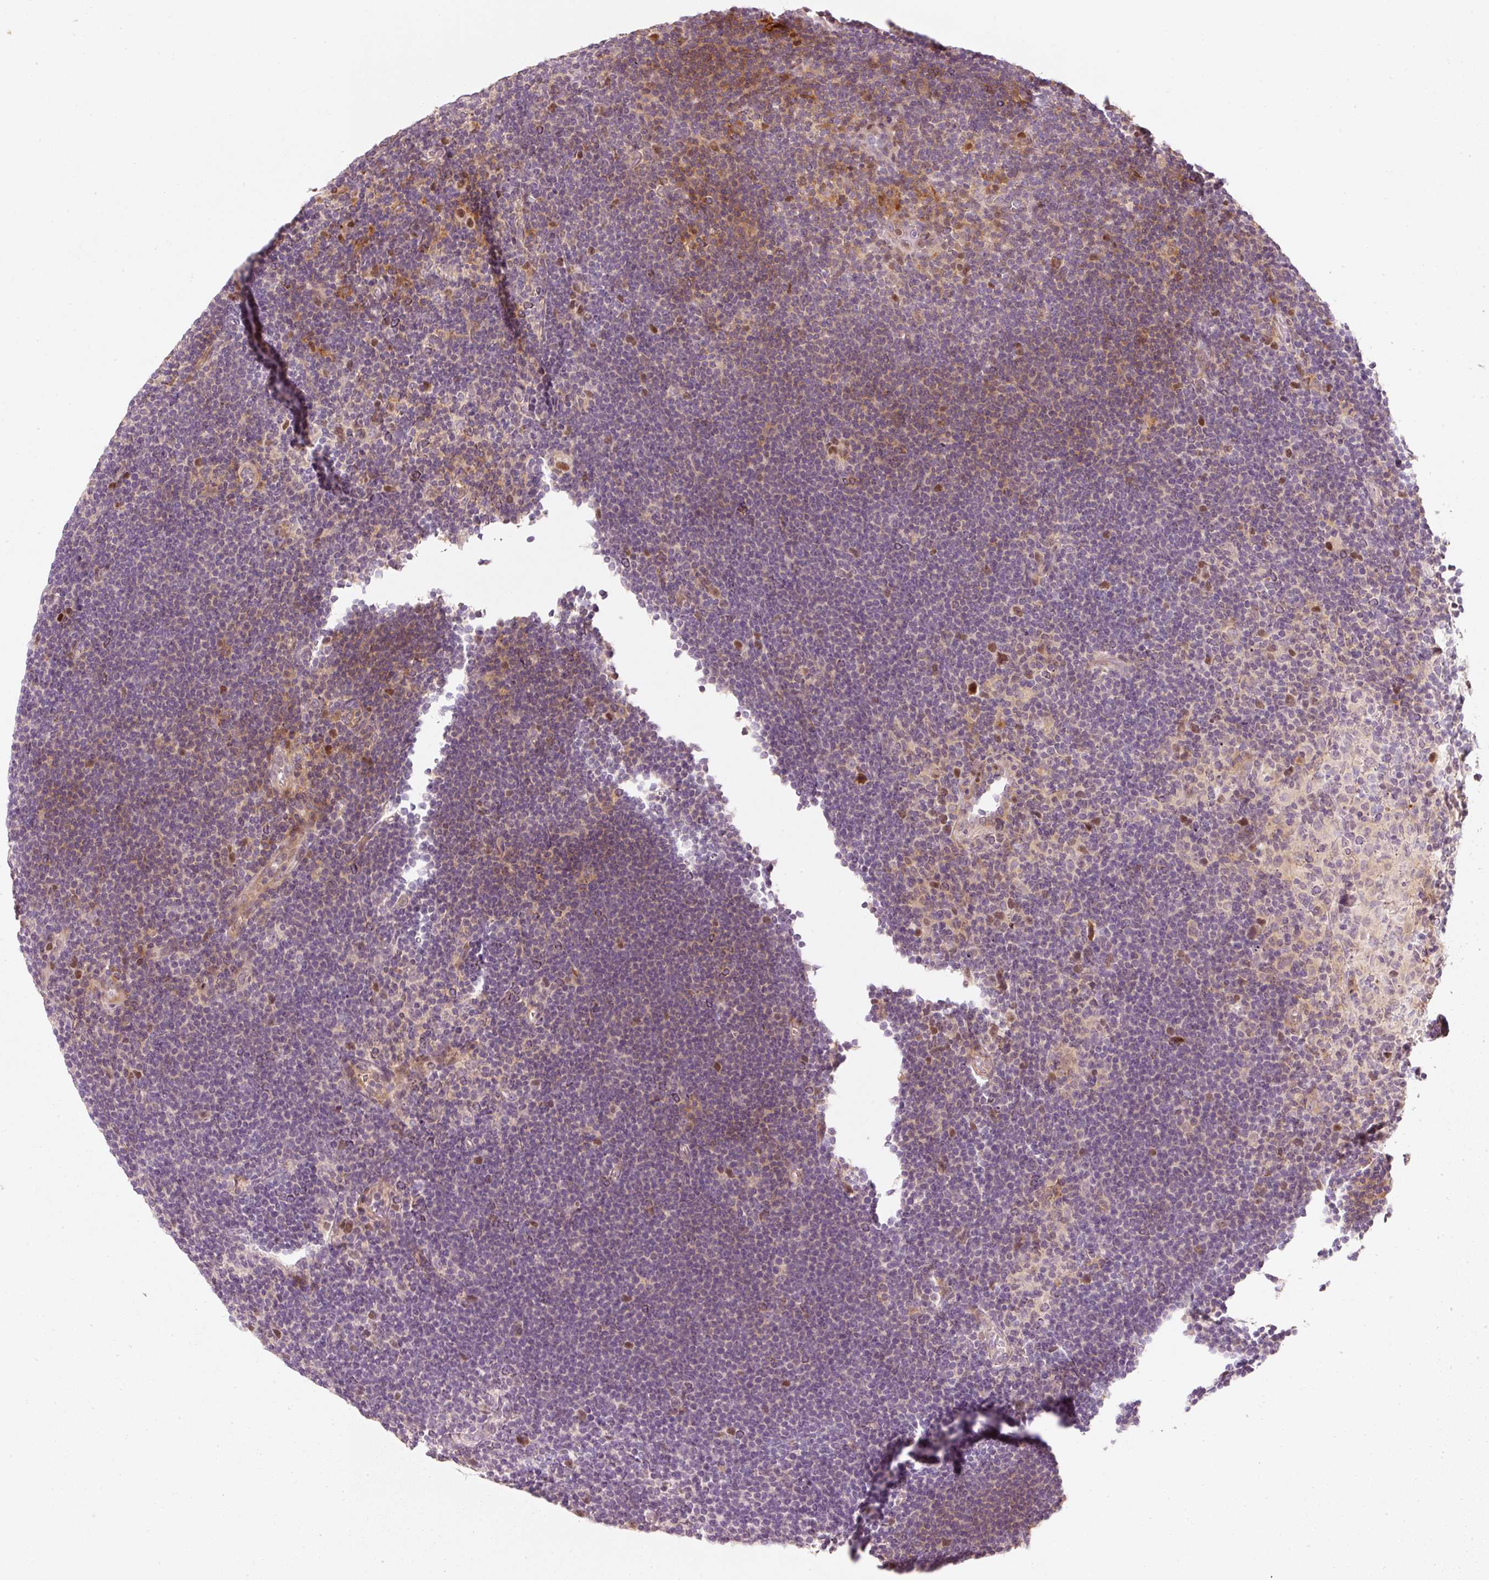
{"staining": {"intensity": "moderate", "quantity": "<25%", "location": "nuclear"}, "tissue": "lymphoma", "cell_type": "Tumor cells", "image_type": "cancer", "snomed": [{"axis": "morphology", "description": "Hodgkin's disease, NOS"}, {"axis": "topography", "description": "Lymph node"}], "caption": "Immunohistochemical staining of human Hodgkin's disease demonstrates low levels of moderate nuclear protein positivity in about <25% of tumor cells.", "gene": "TREX2", "patient": {"sex": "female", "age": 57}}